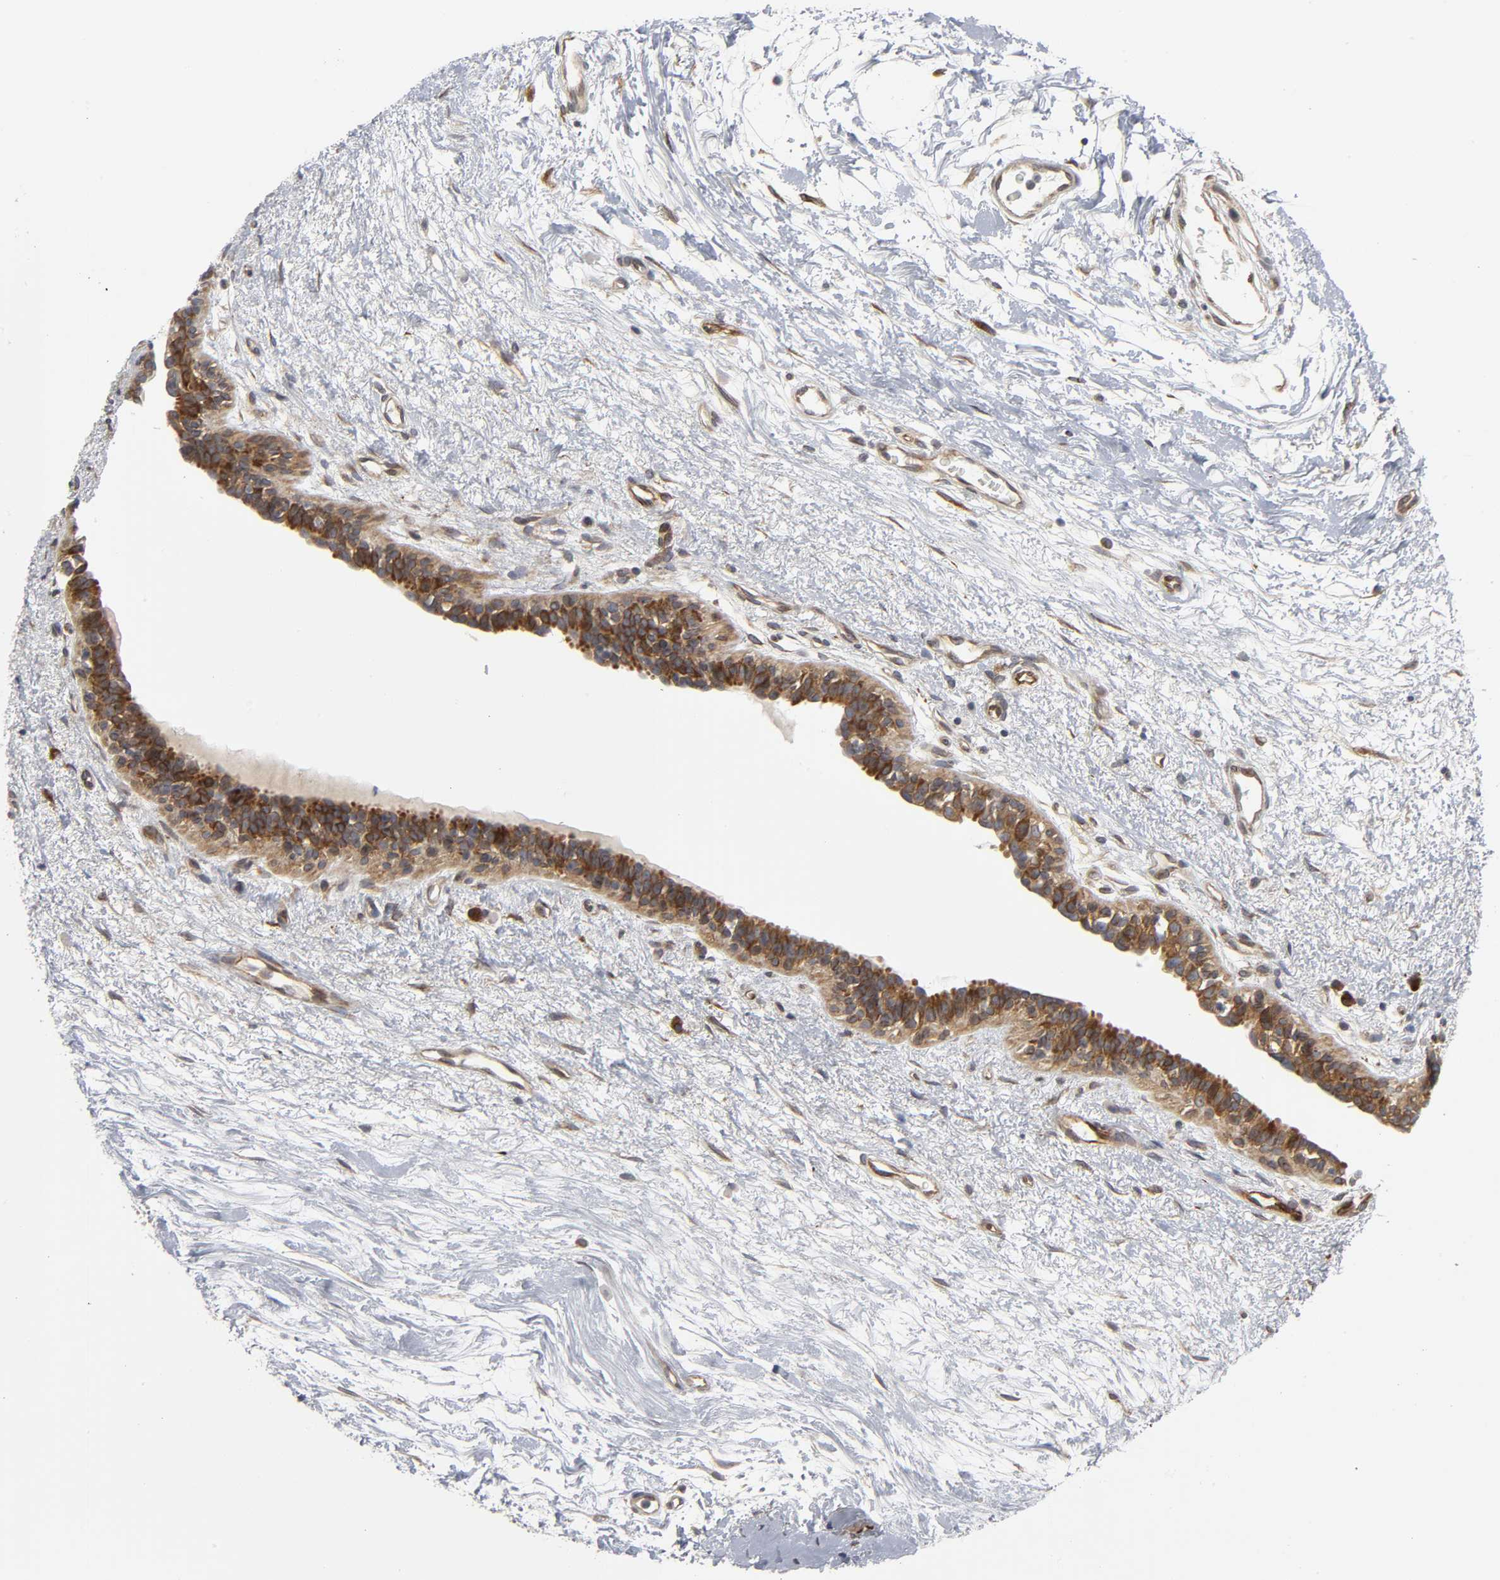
{"staining": {"intensity": "moderate", "quantity": "25%-75%", "location": "cytoplasmic/membranous"}, "tissue": "breast cancer", "cell_type": "Tumor cells", "image_type": "cancer", "snomed": [{"axis": "morphology", "description": "Duct carcinoma"}, {"axis": "topography", "description": "Breast"}], "caption": "Breast intraductal carcinoma was stained to show a protein in brown. There is medium levels of moderate cytoplasmic/membranous staining in about 25%-75% of tumor cells. (DAB IHC, brown staining for protein, blue staining for nuclei).", "gene": "ASB6", "patient": {"sex": "female", "age": 40}}